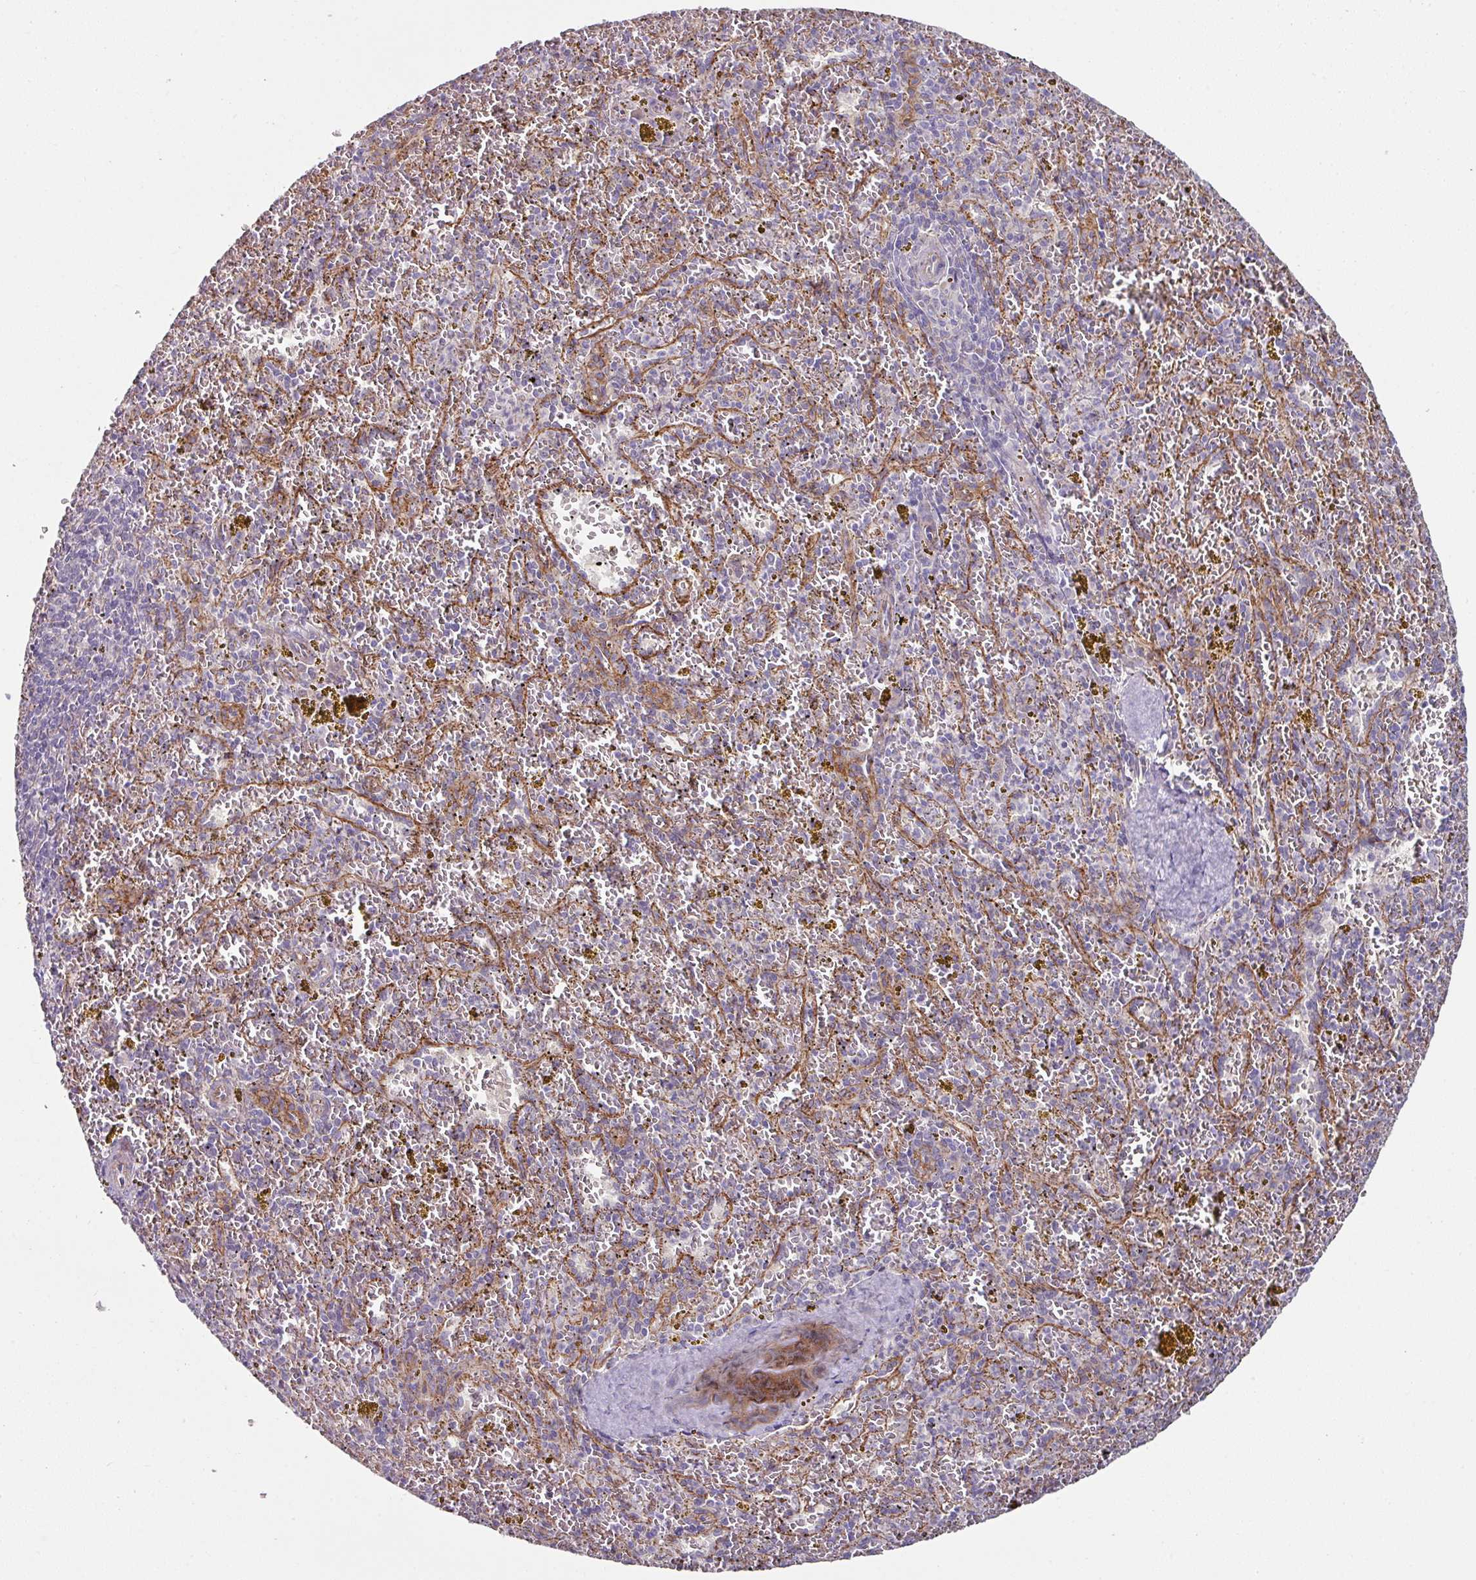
{"staining": {"intensity": "negative", "quantity": "none", "location": "none"}, "tissue": "spleen", "cell_type": "Cells in red pulp", "image_type": "normal", "snomed": [{"axis": "morphology", "description": "Normal tissue, NOS"}, {"axis": "topography", "description": "Spleen"}], "caption": "The image shows no staining of cells in red pulp in normal spleen.", "gene": "JUP", "patient": {"sex": "male", "age": 57}}